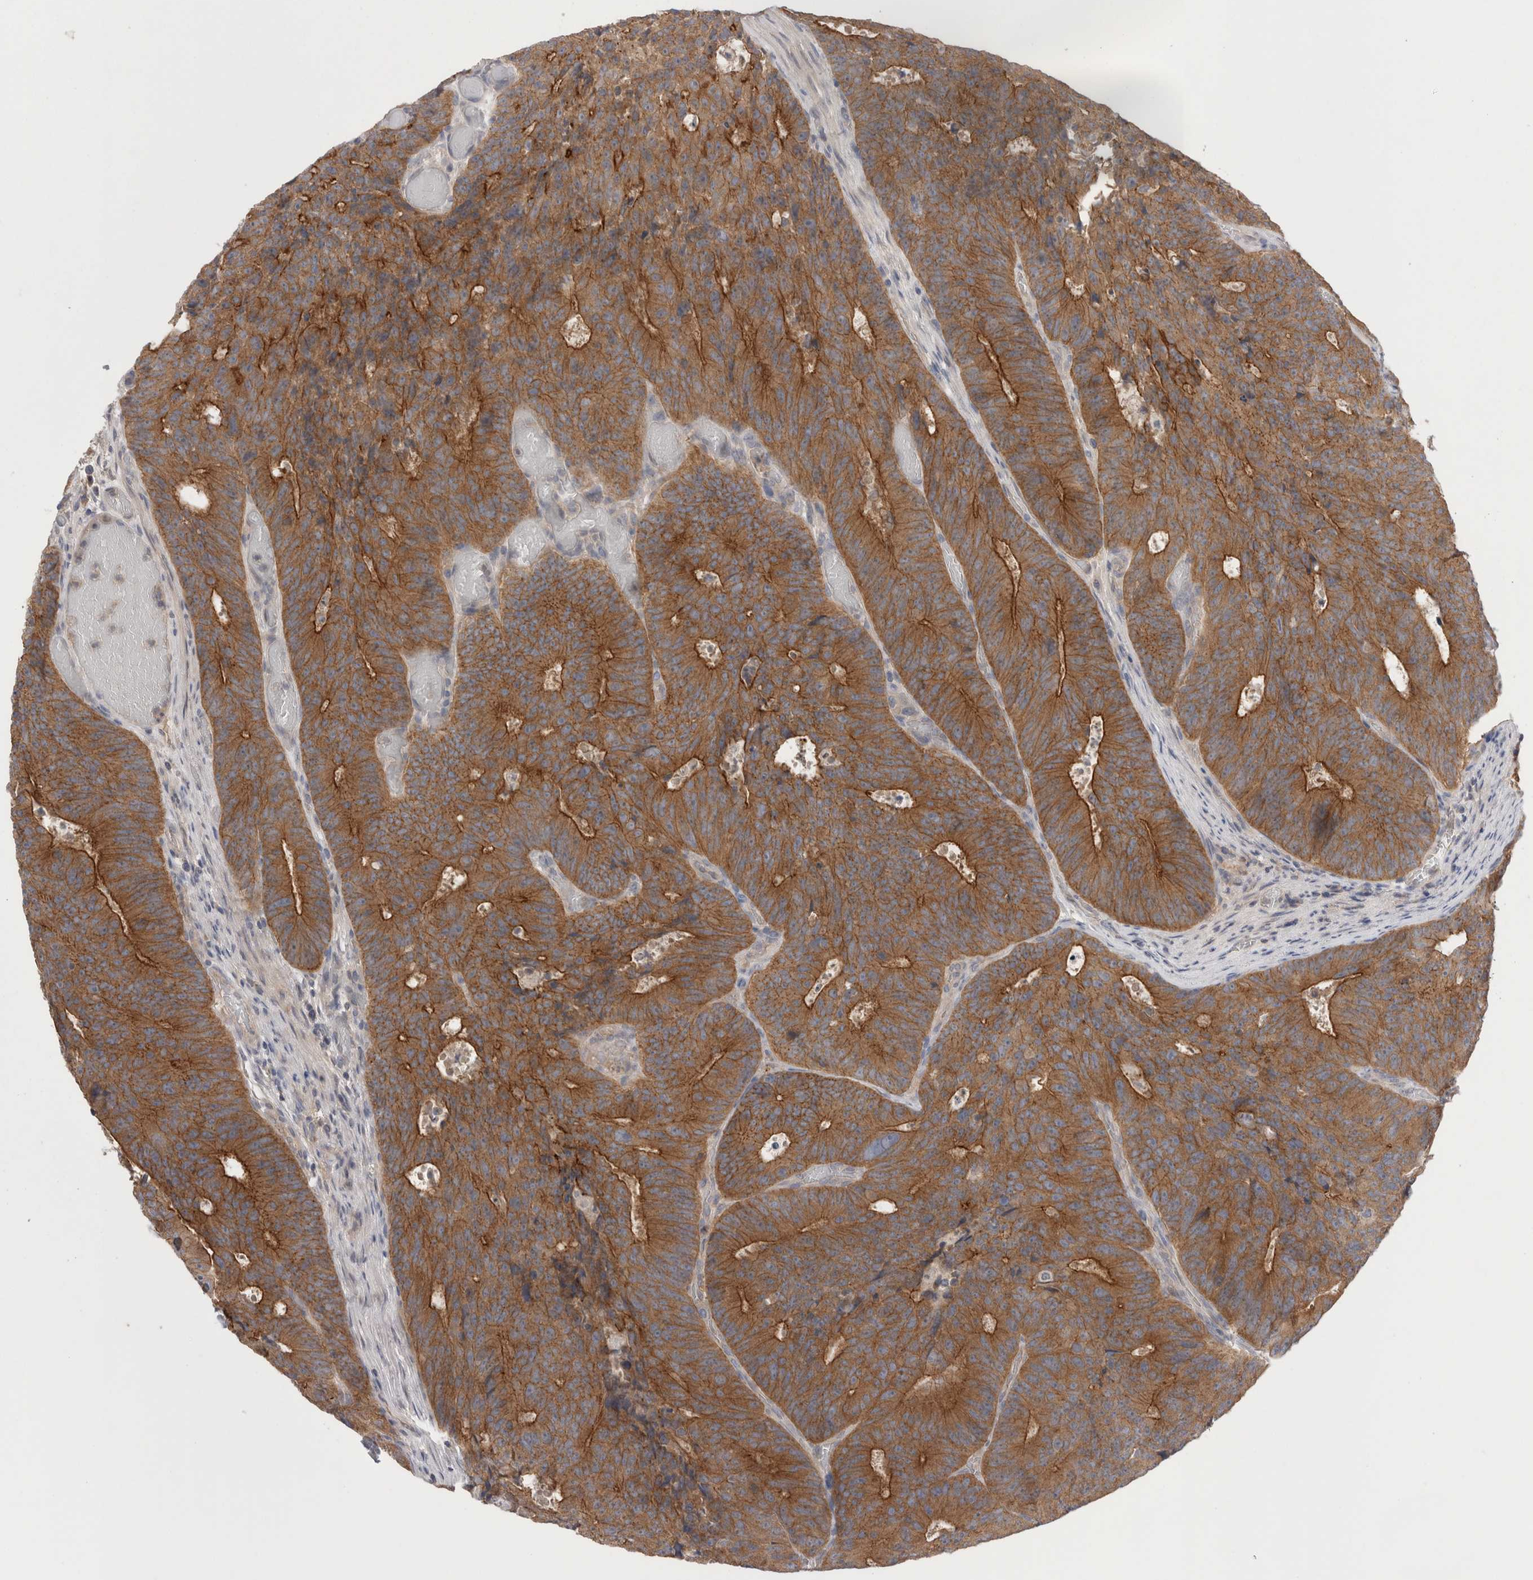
{"staining": {"intensity": "strong", "quantity": ">75%", "location": "cytoplasmic/membranous"}, "tissue": "colorectal cancer", "cell_type": "Tumor cells", "image_type": "cancer", "snomed": [{"axis": "morphology", "description": "Adenocarcinoma, NOS"}, {"axis": "topography", "description": "Colon"}], "caption": "Colorectal cancer (adenocarcinoma) tissue shows strong cytoplasmic/membranous staining in approximately >75% of tumor cells, visualized by immunohistochemistry. (DAB (3,3'-diaminobenzidine) IHC with brightfield microscopy, high magnification).", "gene": "OTOR", "patient": {"sex": "male", "age": 87}}